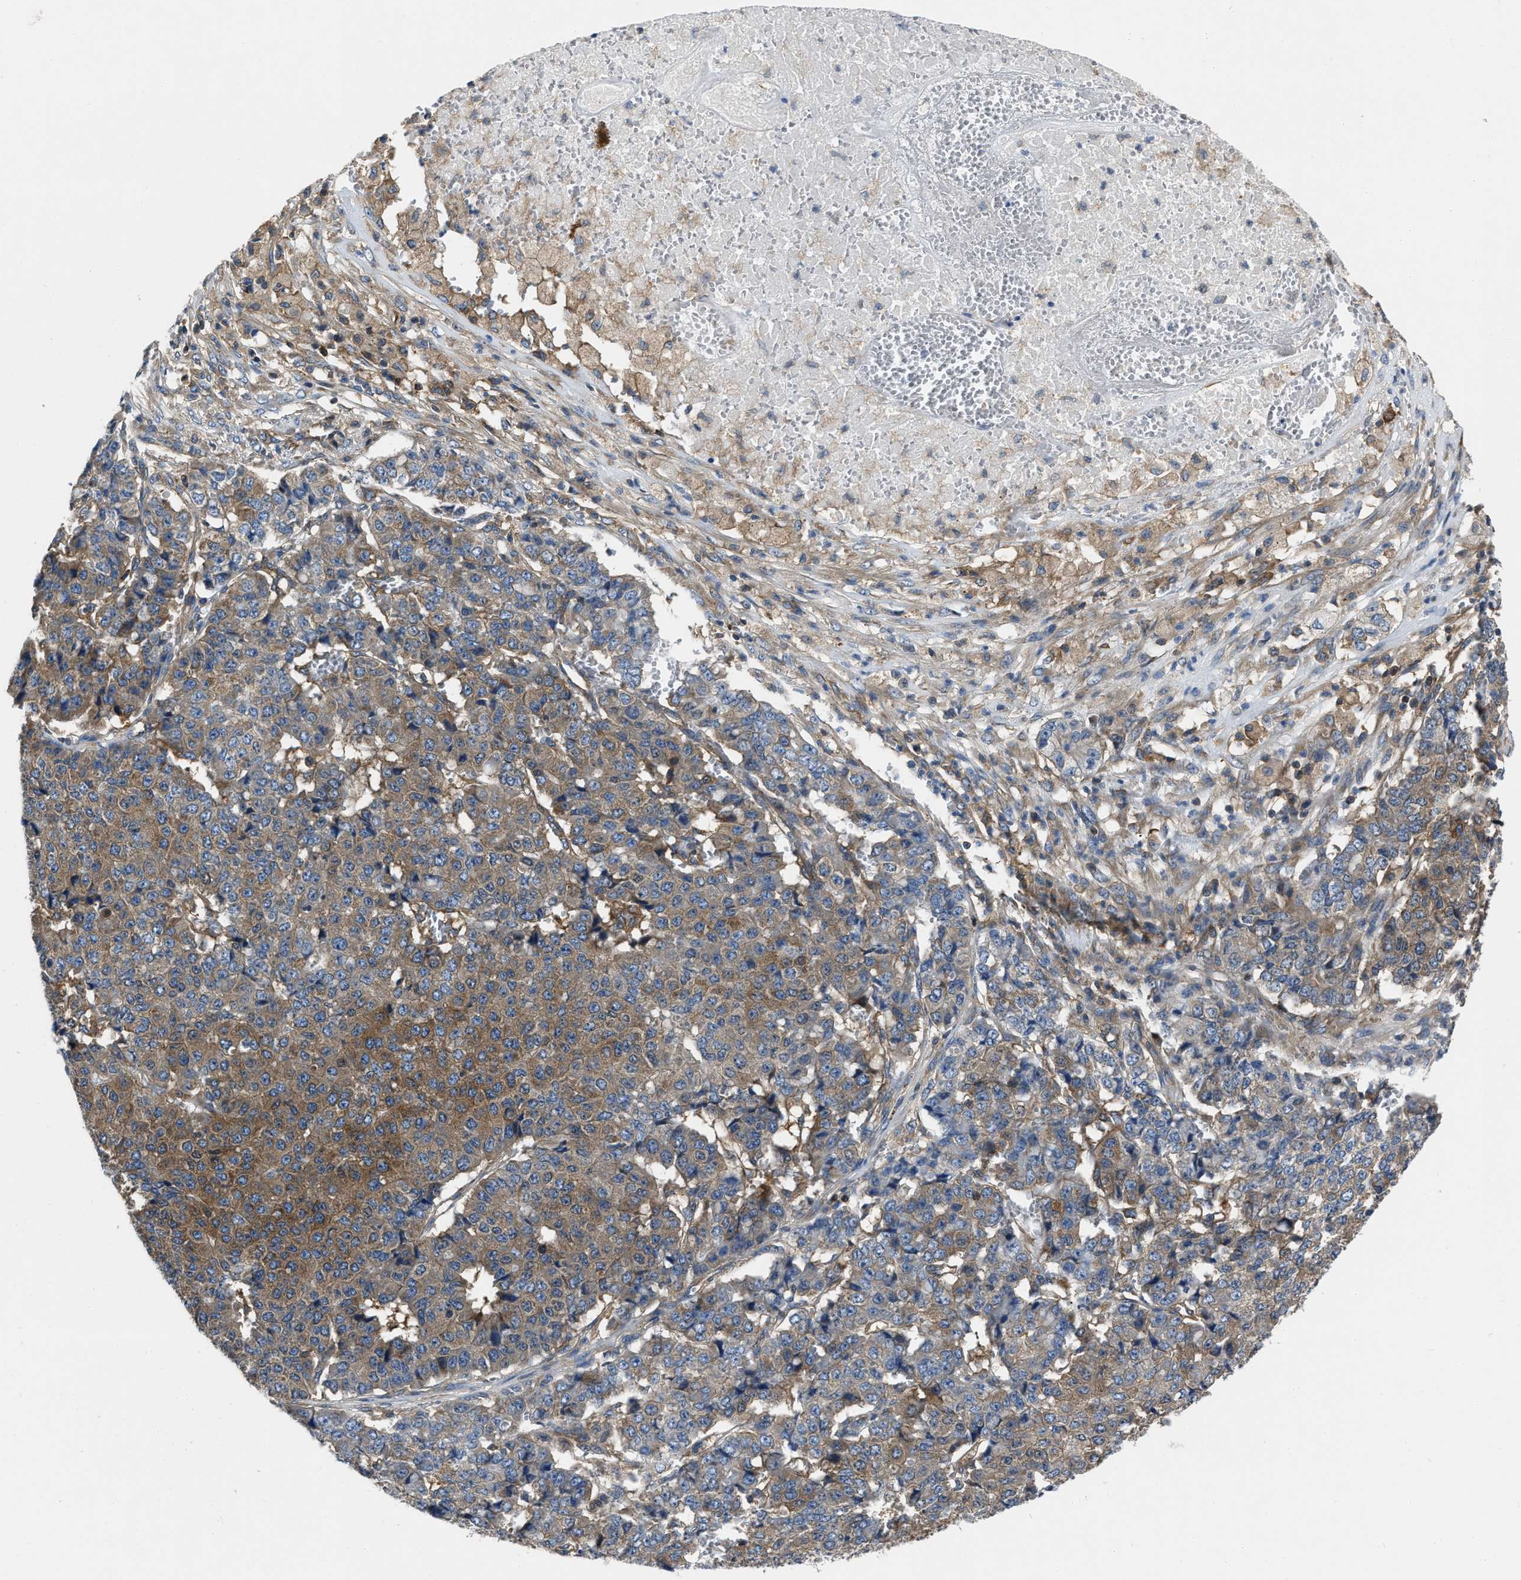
{"staining": {"intensity": "moderate", "quantity": ">75%", "location": "cytoplasmic/membranous"}, "tissue": "pancreatic cancer", "cell_type": "Tumor cells", "image_type": "cancer", "snomed": [{"axis": "morphology", "description": "Adenocarcinoma, NOS"}, {"axis": "topography", "description": "Pancreas"}], "caption": "Immunohistochemical staining of human adenocarcinoma (pancreatic) displays moderate cytoplasmic/membranous protein staining in about >75% of tumor cells.", "gene": "YARS1", "patient": {"sex": "male", "age": 50}}